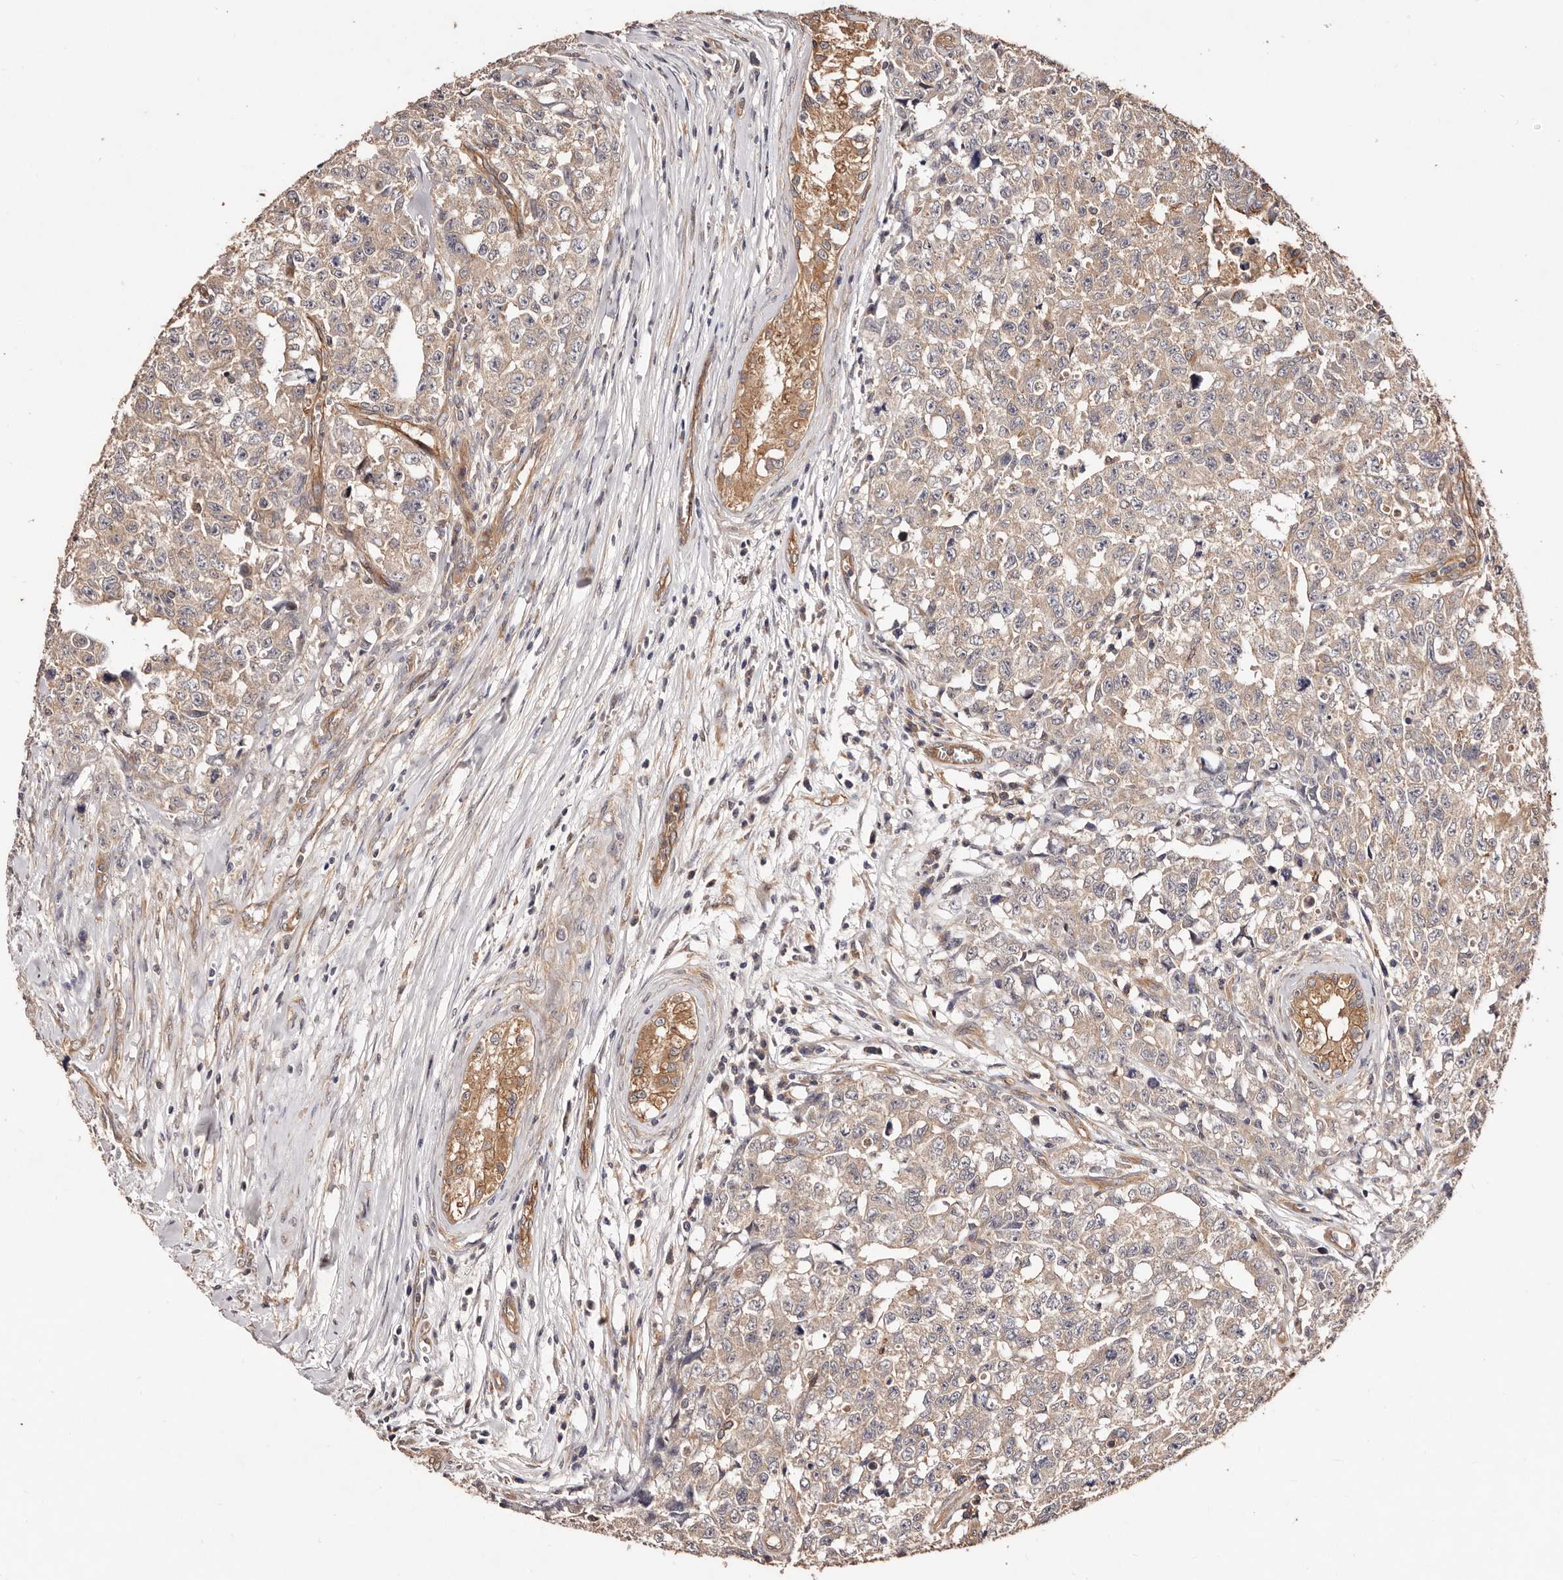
{"staining": {"intensity": "weak", "quantity": ">75%", "location": "cytoplasmic/membranous"}, "tissue": "testis cancer", "cell_type": "Tumor cells", "image_type": "cancer", "snomed": [{"axis": "morphology", "description": "Carcinoma, Embryonal, NOS"}, {"axis": "topography", "description": "Testis"}], "caption": "Immunohistochemical staining of human testis cancer (embryonal carcinoma) exhibits low levels of weak cytoplasmic/membranous protein staining in about >75% of tumor cells.", "gene": "CCL14", "patient": {"sex": "male", "age": 28}}